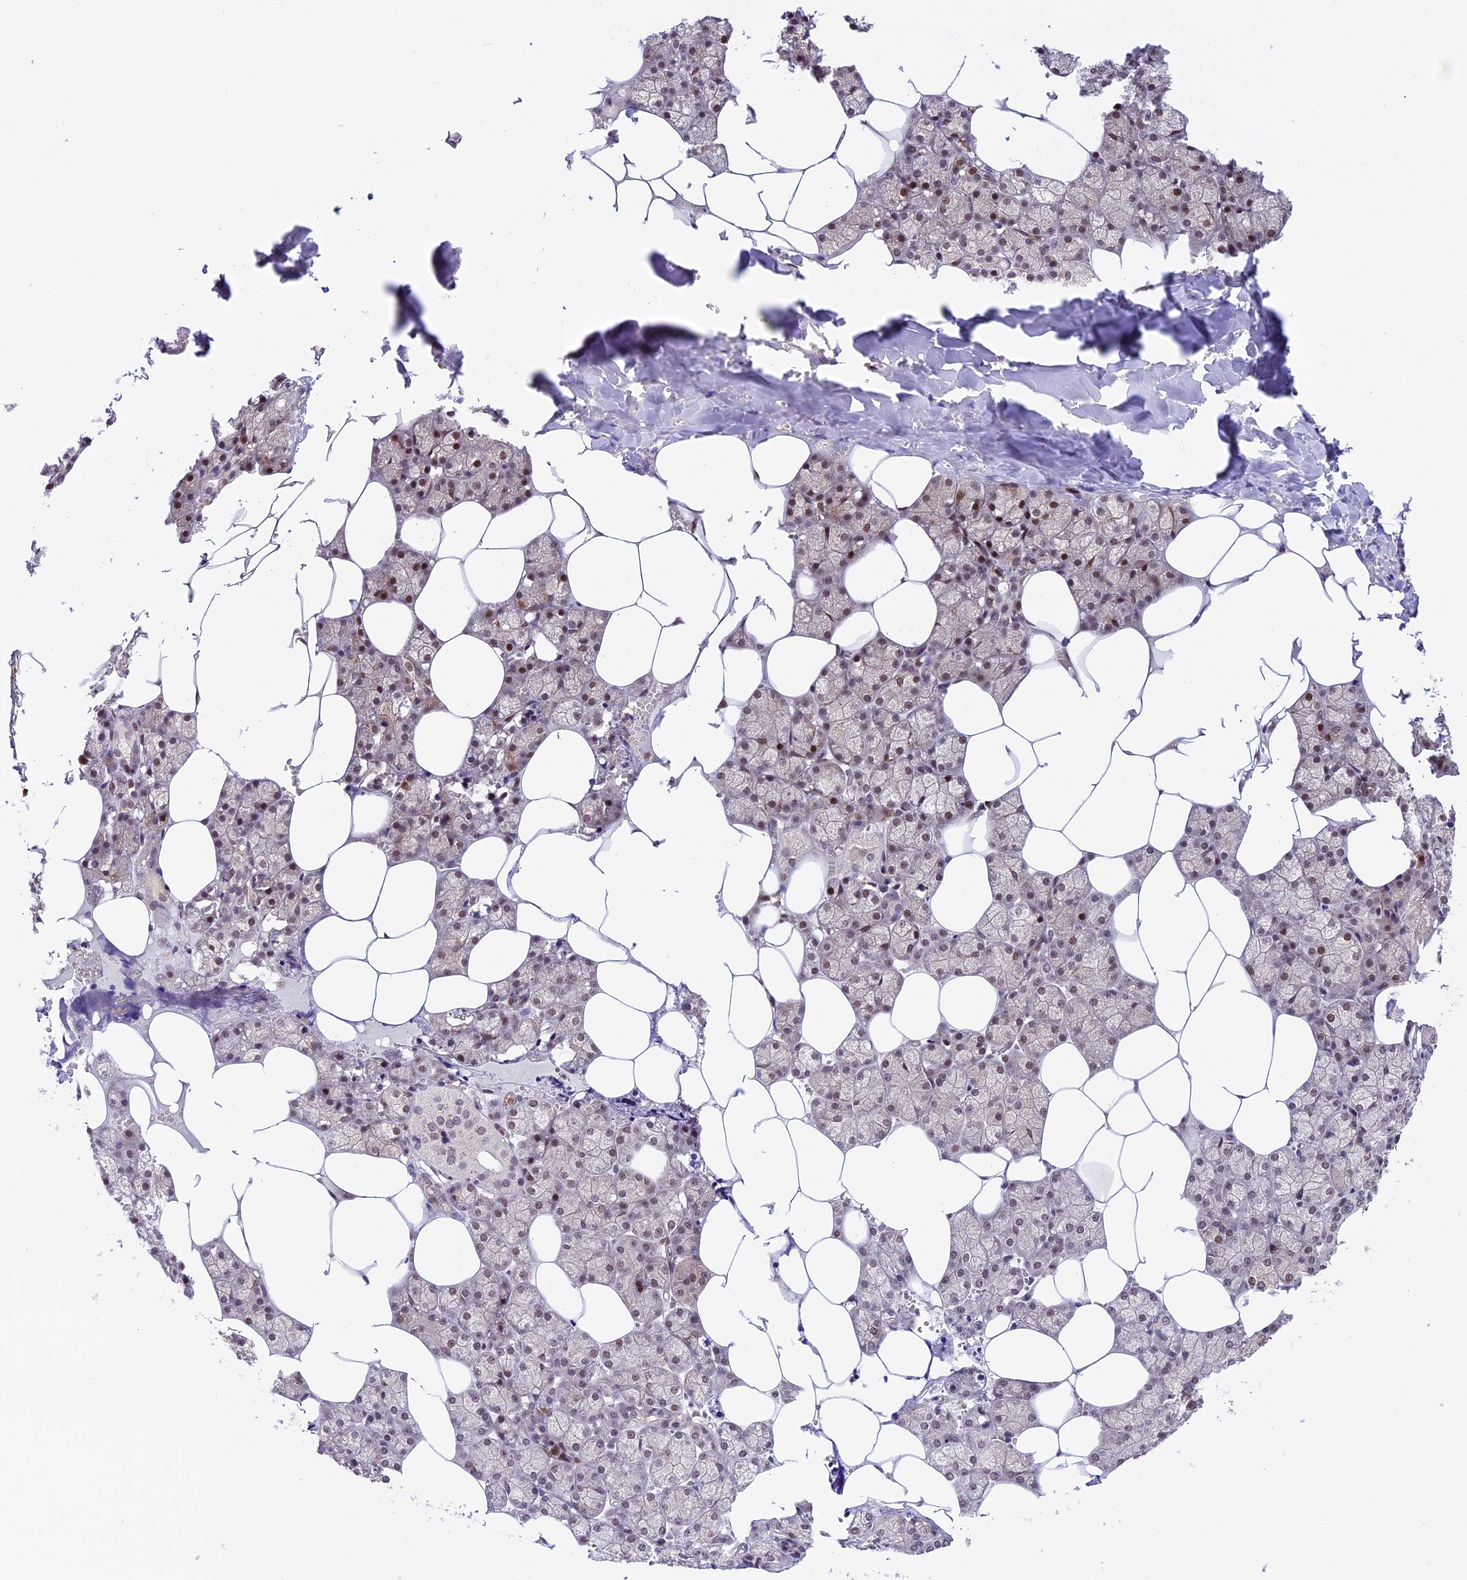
{"staining": {"intensity": "moderate", "quantity": "25%-75%", "location": "cytoplasmic/membranous,nuclear"}, "tissue": "salivary gland", "cell_type": "Glandular cells", "image_type": "normal", "snomed": [{"axis": "morphology", "description": "Normal tissue, NOS"}, {"axis": "topography", "description": "Salivary gland"}], "caption": "This photomicrograph exhibits IHC staining of benign human salivary gland, with medium moderate cytoplasmic/membranous,nuclear expression in about 25%-75% of glandular cells.", "gene": "DHX38", "patient": {"sex": "male", "age": 62}}